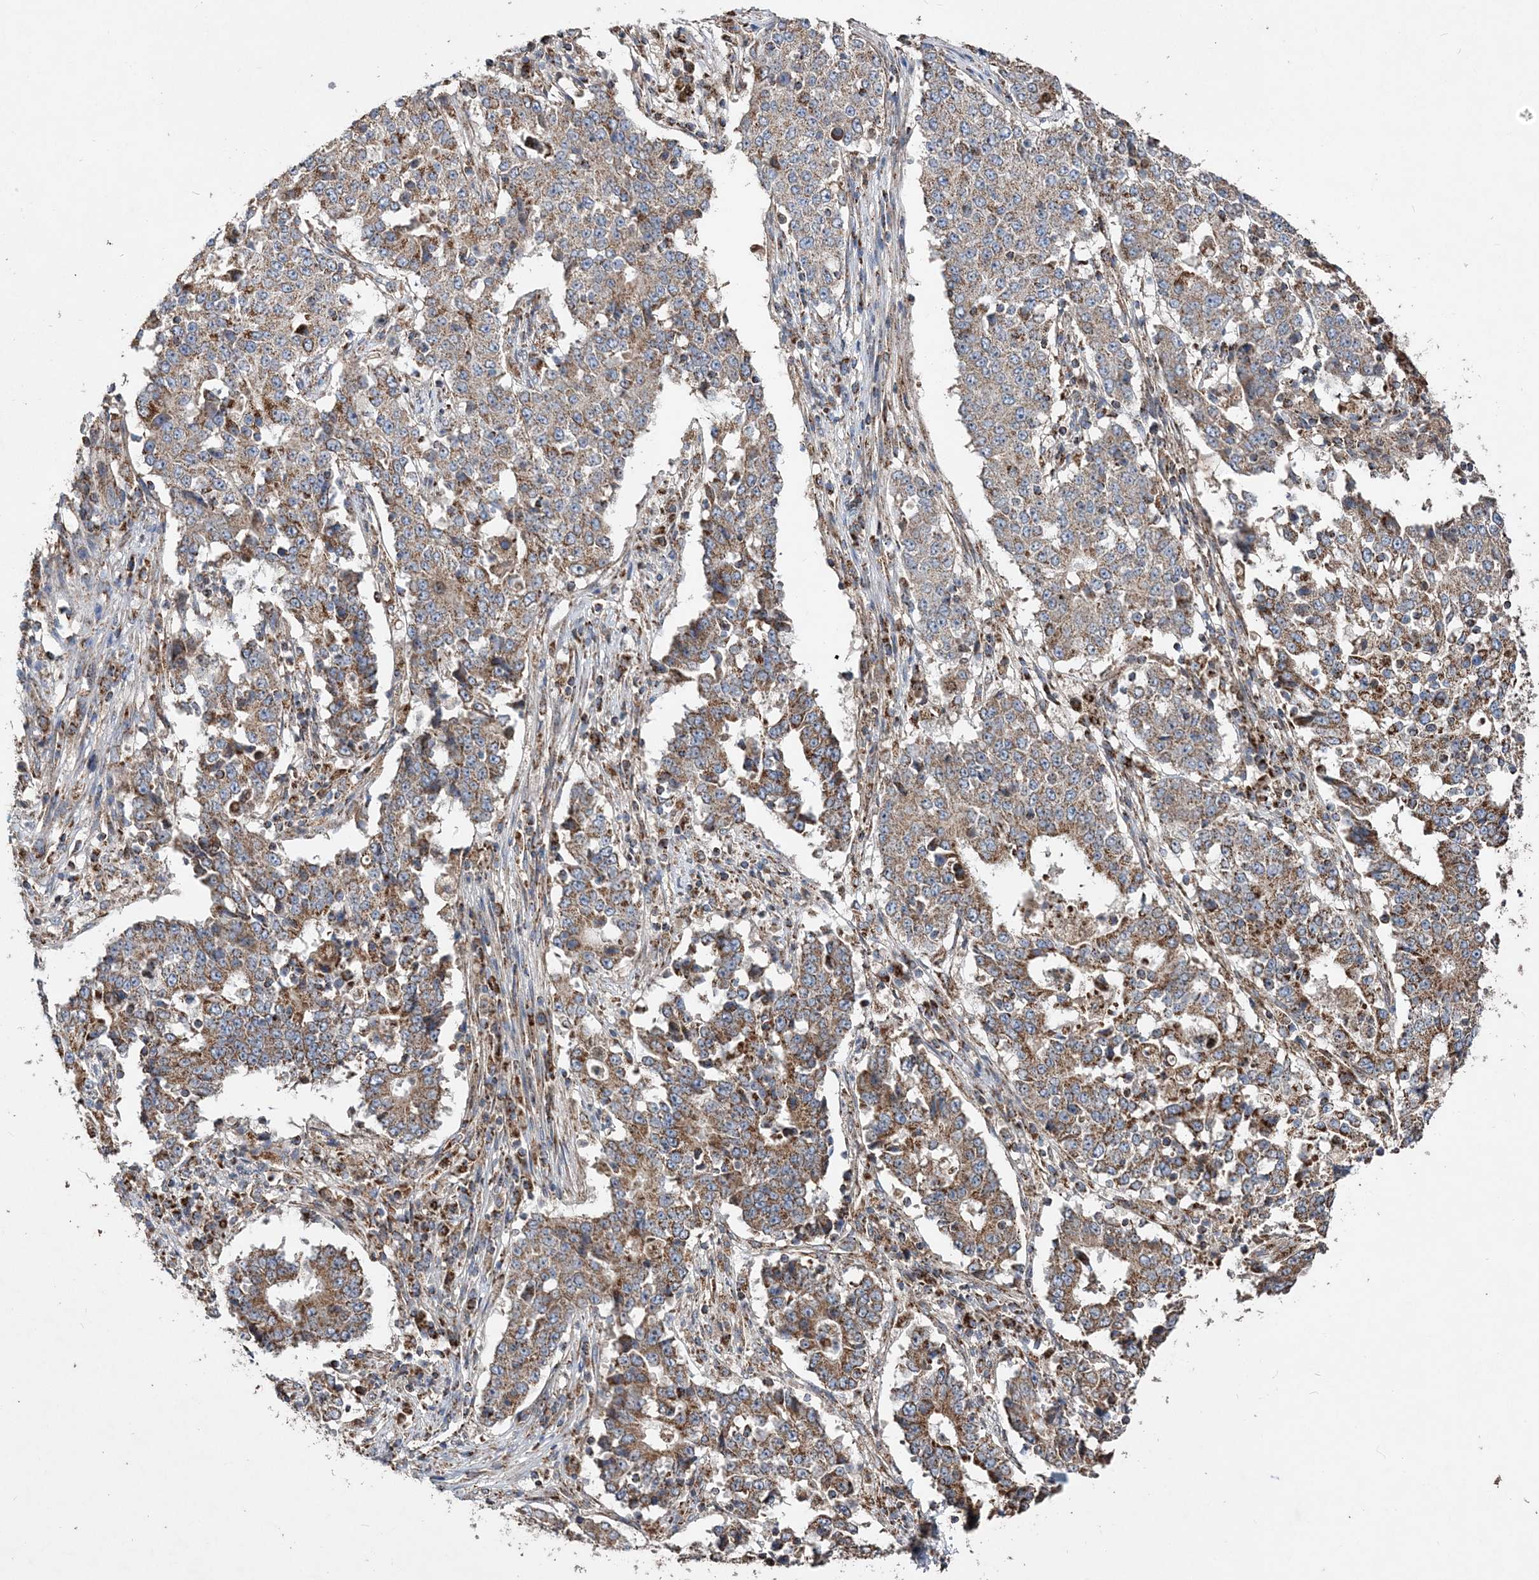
{"staining": {"intensity": "moderate", "quantity": ">75%", "location": "cytoplasmic/membranous"}, "tissue": "stomach cancer", "cell_type": "Tumor cells", "image_type": "cancer", "snomed": [{"axis": "morphology", "description": "Adenocarcinoma, NOS"}, {"axis": "topography", "description": "Stomach"}], "caption": "Immunohistochemical staining of human stomach adenocarcinoma reveals medium levels of moderate cytoplasmic/membranous protein expression in approximately >75% of tumor cells.", "gene": "POC5", "patient": {"sex": "male", "age": 59}}